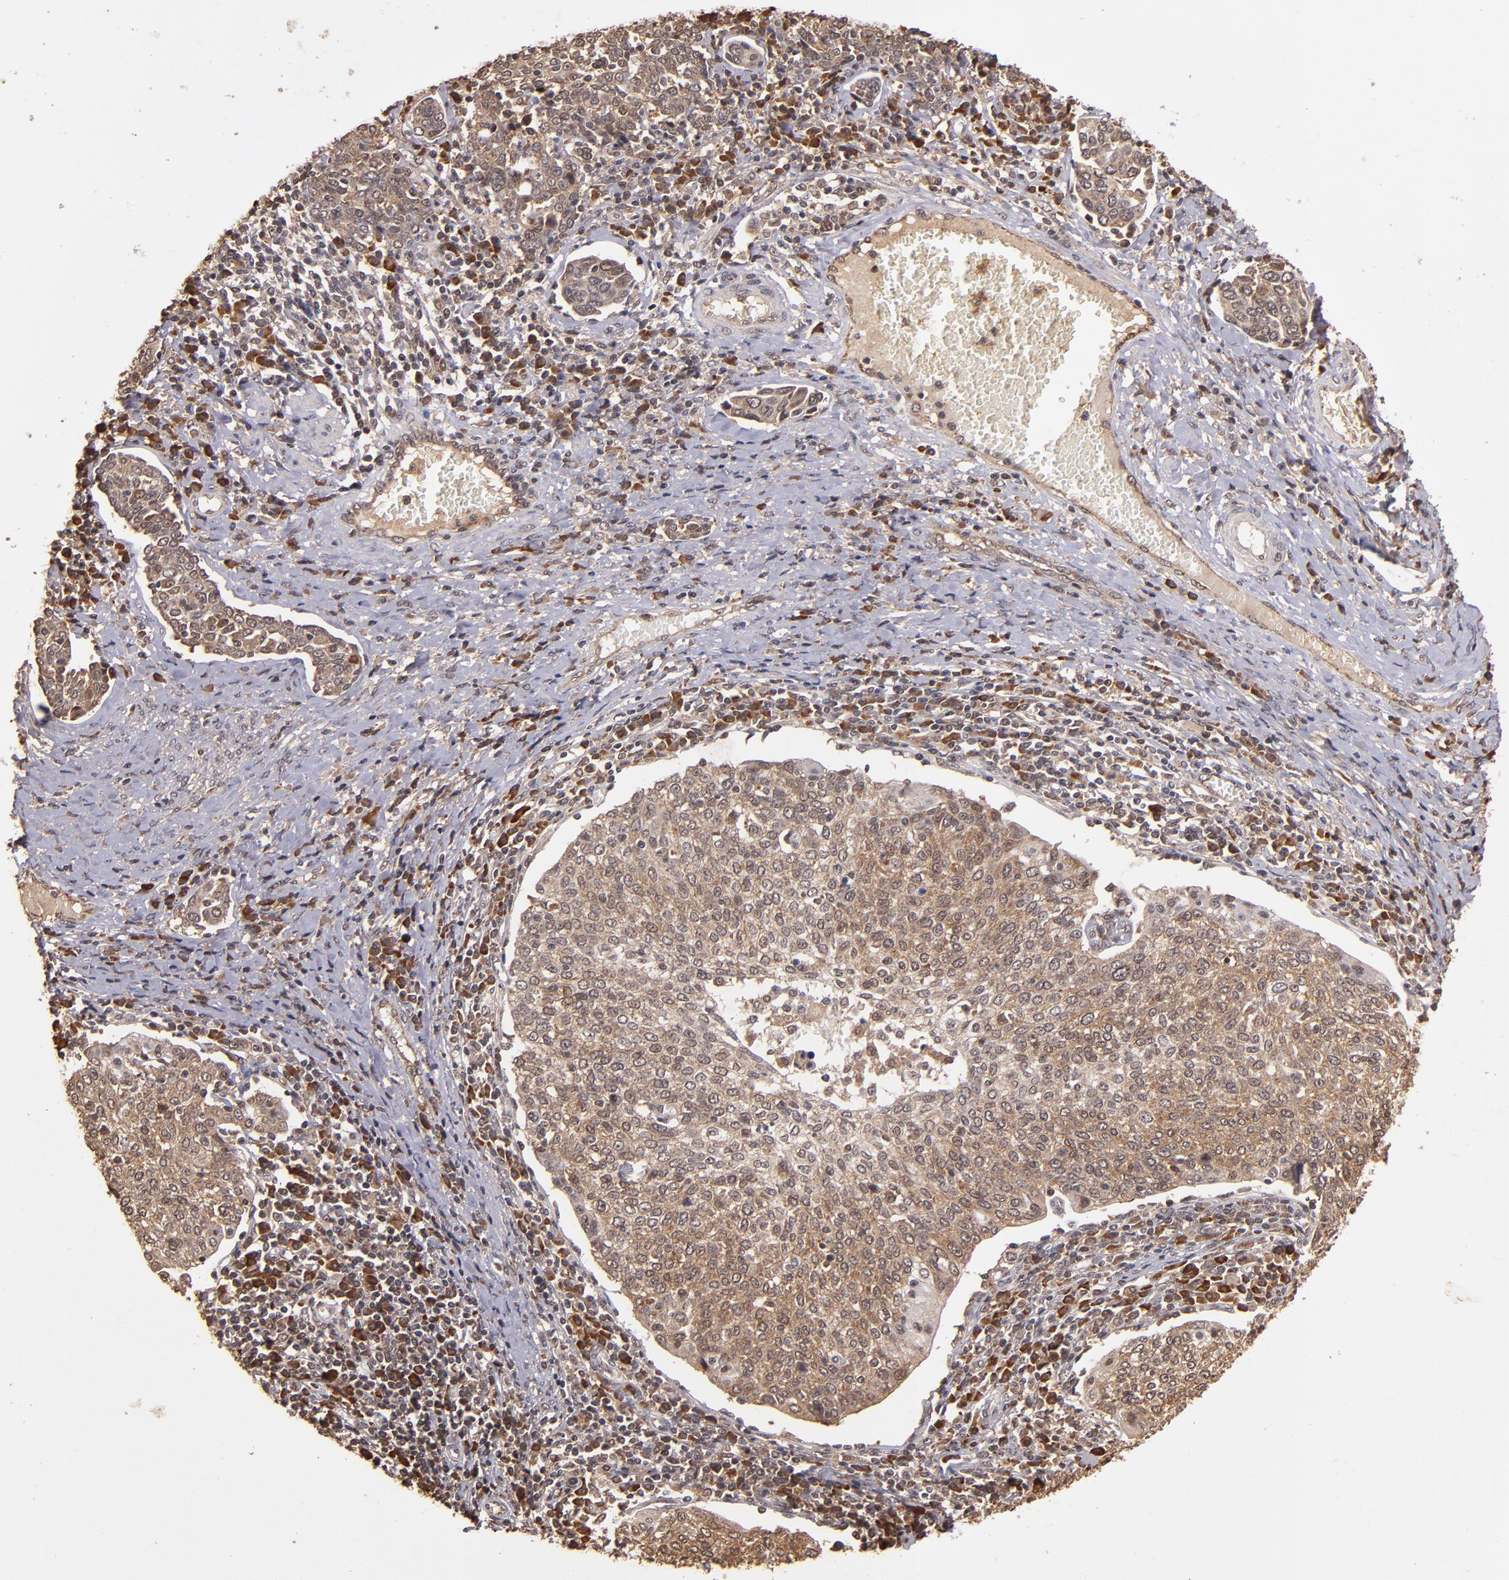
{"staining": {"intensity": "moderate", "quantity": ">75%", "location": "cytoplasmic/membranous"}, "tissue": "cervical cancer", "cell_type": "Tumor cells", "image_type": "cancer", "snomed": [{"axis": "morphology", "description": "Squamous cell carcinoma, NOS"}, {"axis": "topography", "description": "Cervix"}], "caption": "Immunohistochemical staining of cervical cancer demonstrates moderate cytoplasmic/membranous protein positivity in approximately >75% of tumor cells.", "gene": "RIOK3", "patient": {"sex": "female", "age": 40}}